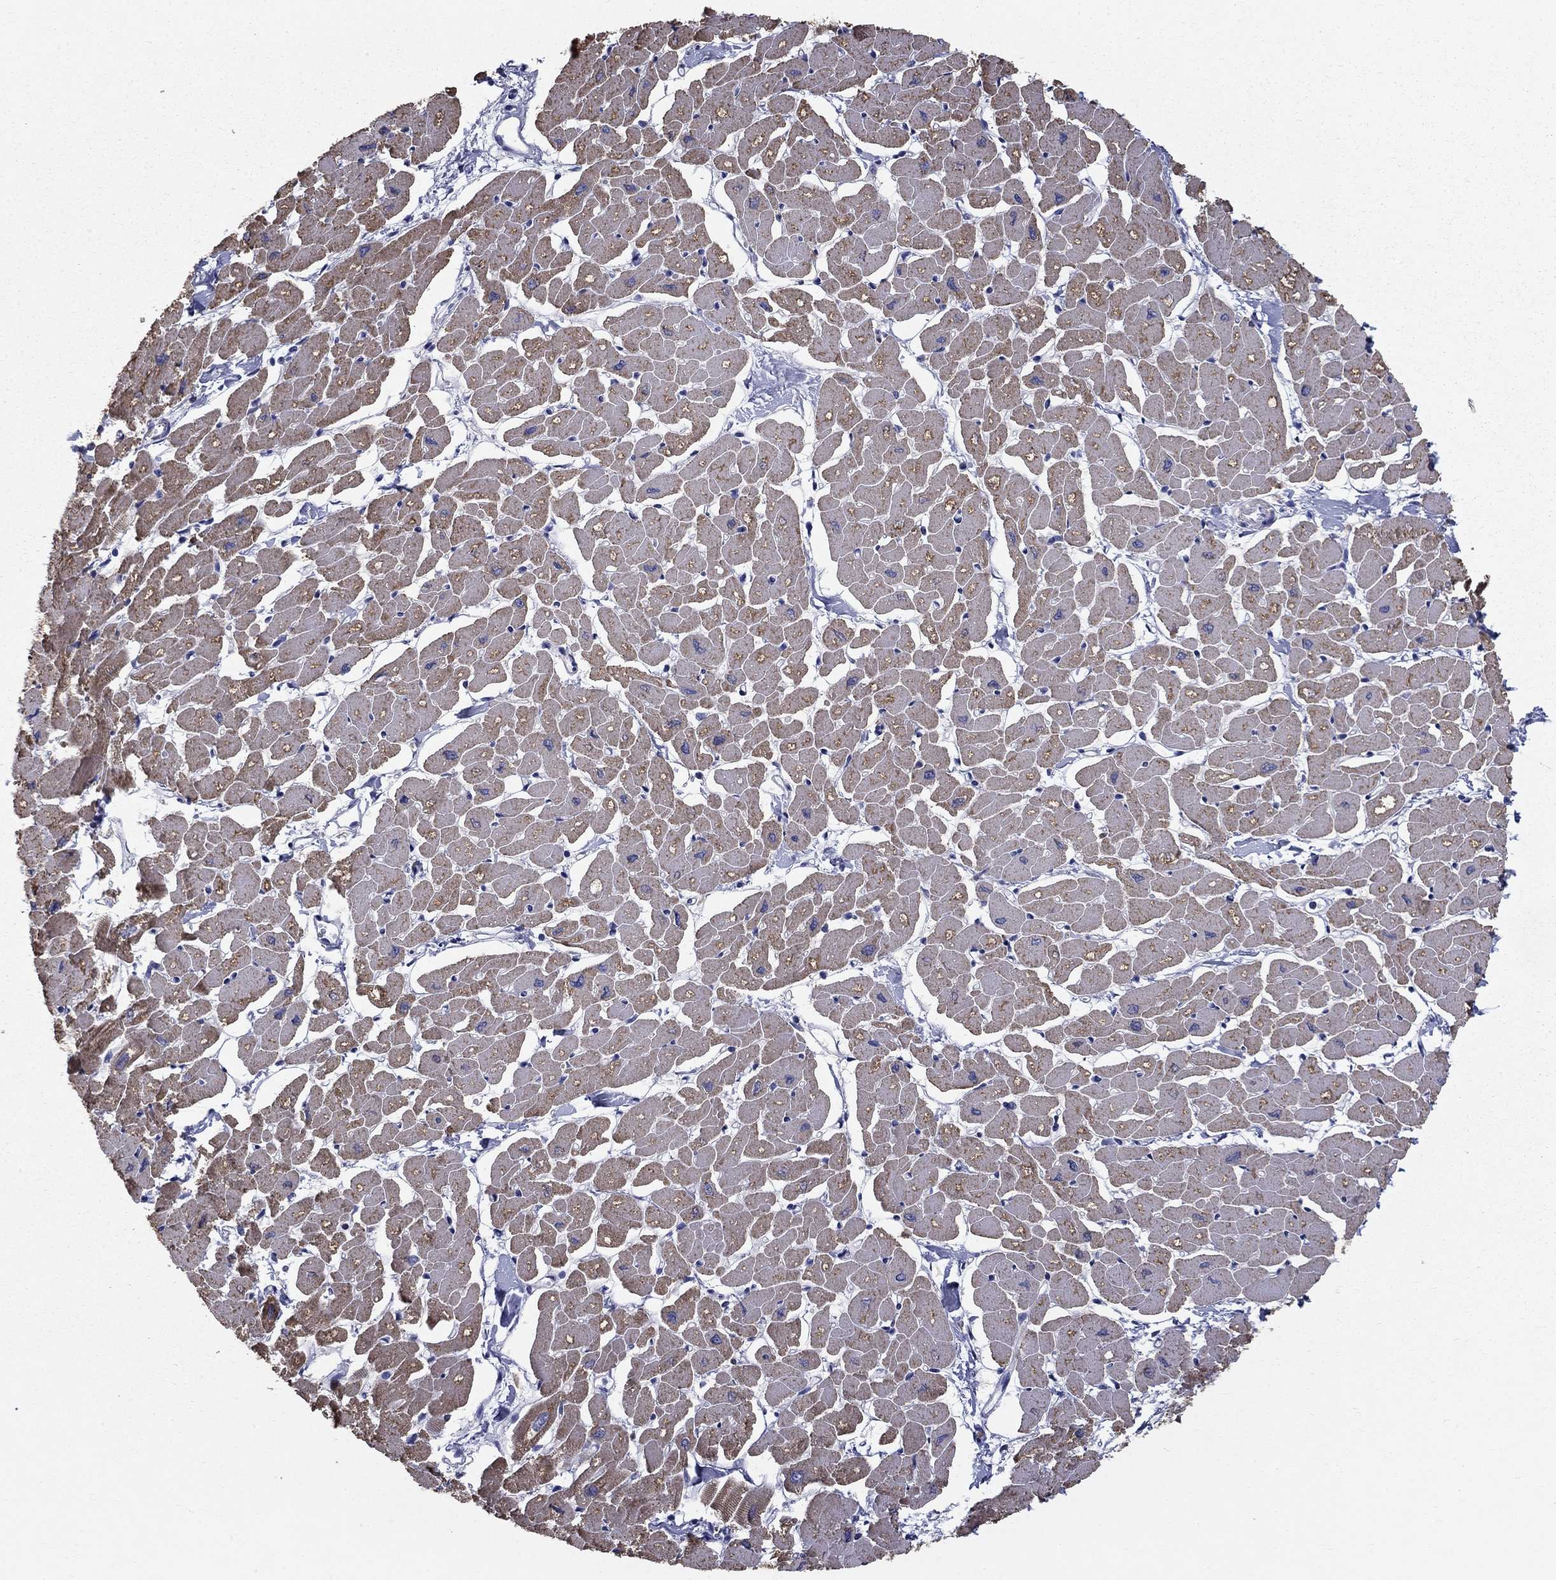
{"staining": {"intensity": "strong", "quantity": "25%-75%", "location": "cytoplasmic/membranous"}, "tissue": "heart muscle", "cell_type": "Cardiomyocytes", "image_type": "normal", "snomed": [{"axis": "morphology", "description": "Normal tissue, NOS"}, {"axis": "topography", "description": "Heart"}], "caption": "Unremarkable heart muscle demonstrates strong cytoplasmic/membranous staining in approximately 25%-75% of cardiomyocytes Ihc stains the protein in brown and the nuclei are stained blue..", "gene": "NME5", "patient": {"sex": "male", "age": 57}}